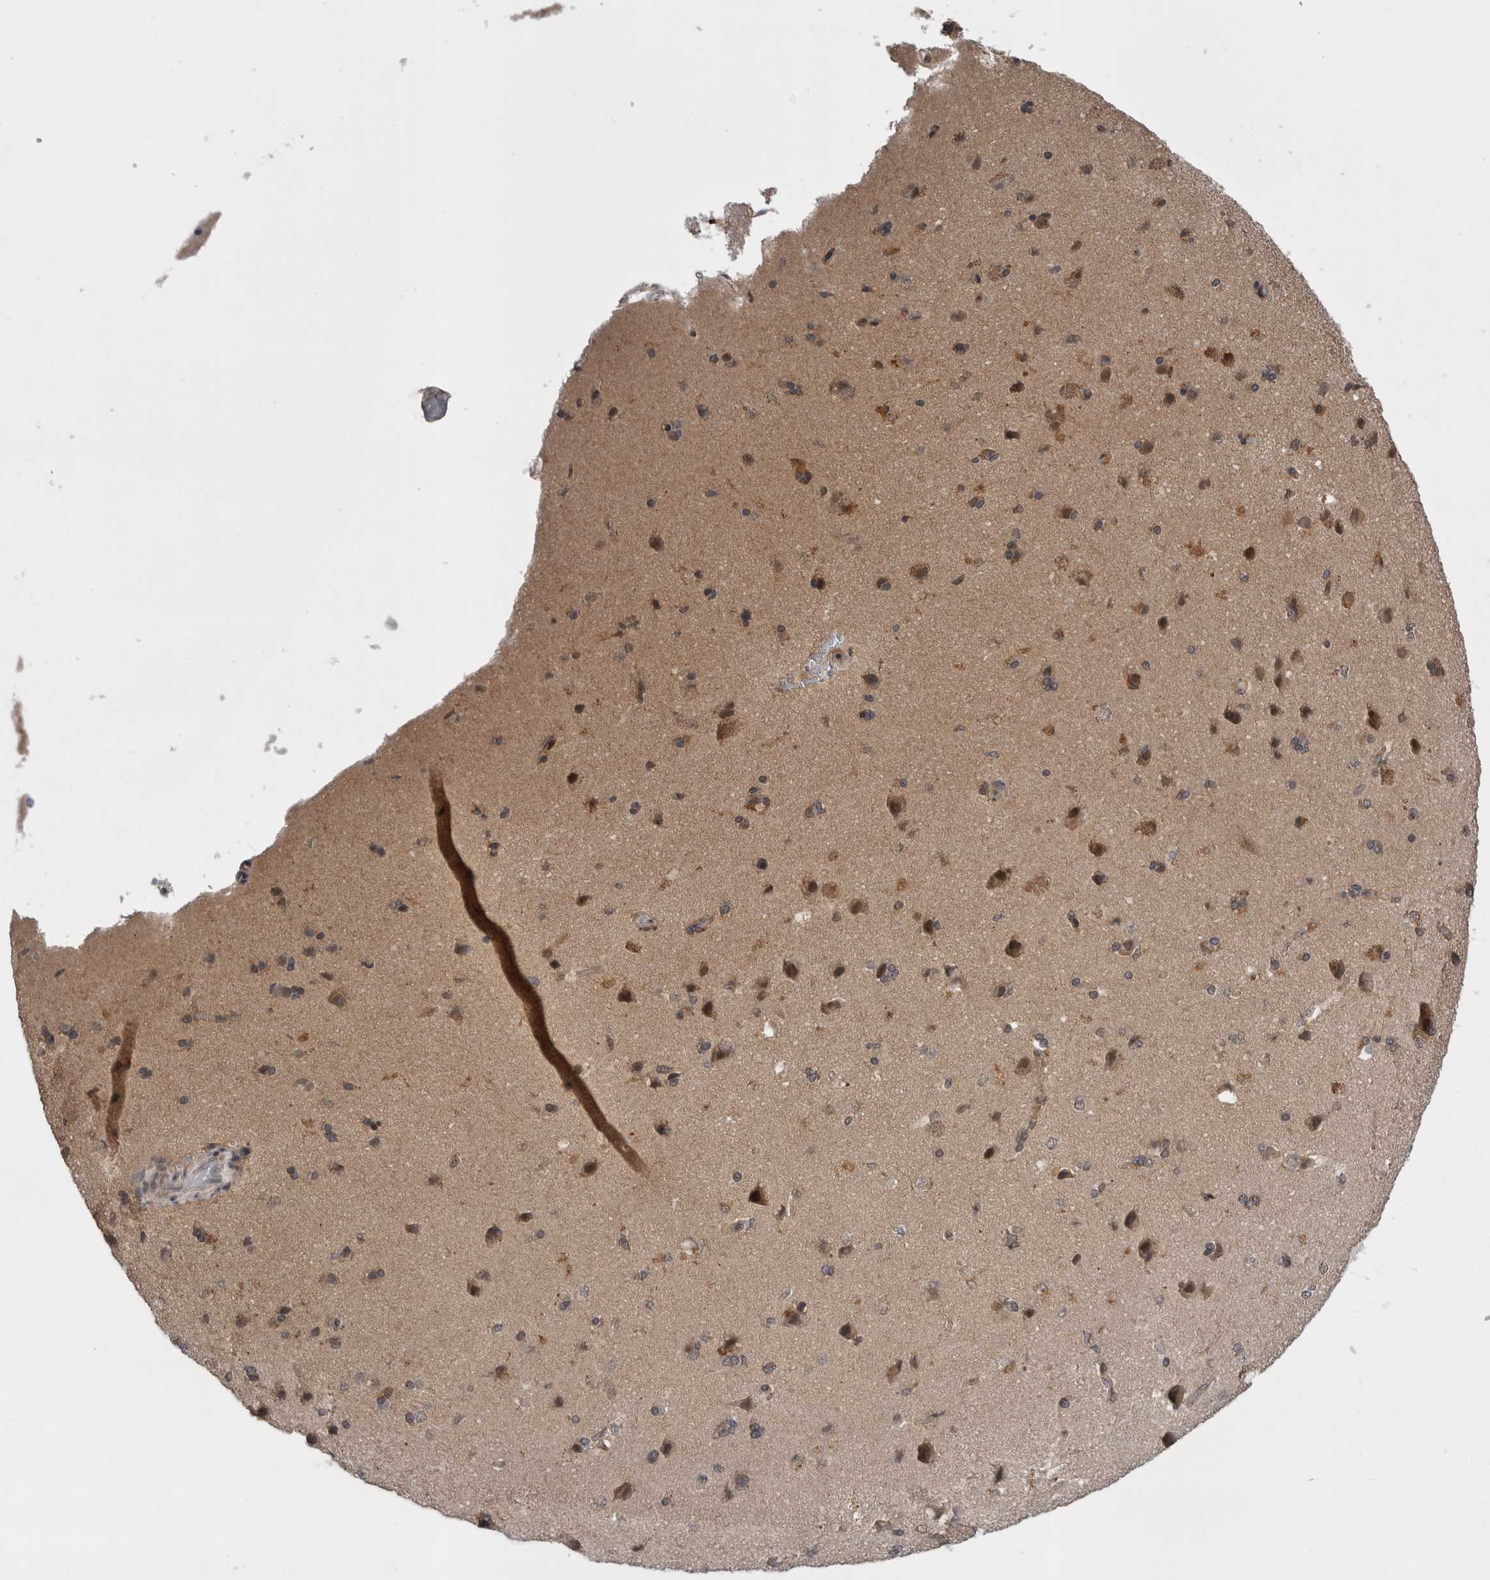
{"staining": {"intensity": "negative", "quantity": "none", "location": "none"}, "tissue": "cerebral cortex", "cell_type": "Endothelial cells", "image_type": "normal", "snomed": [{"axis": "morphology", "description": "Normal tissue, NOS"}, {"axis": "topography", "description": "Cerebral cortex"}], "caption": "Immunohistochemical staining of benign cerebral cortex shows no significant staining in endothelial cells. (Stains: DAB (3,3'-diaminobenzidine) immunohistochemistry with hematoxylin counter stain, Microscopy: brightfield microscopy at high magnification).", "gene": "AOAH", "patient": {"sex": "male", "age": 62}}